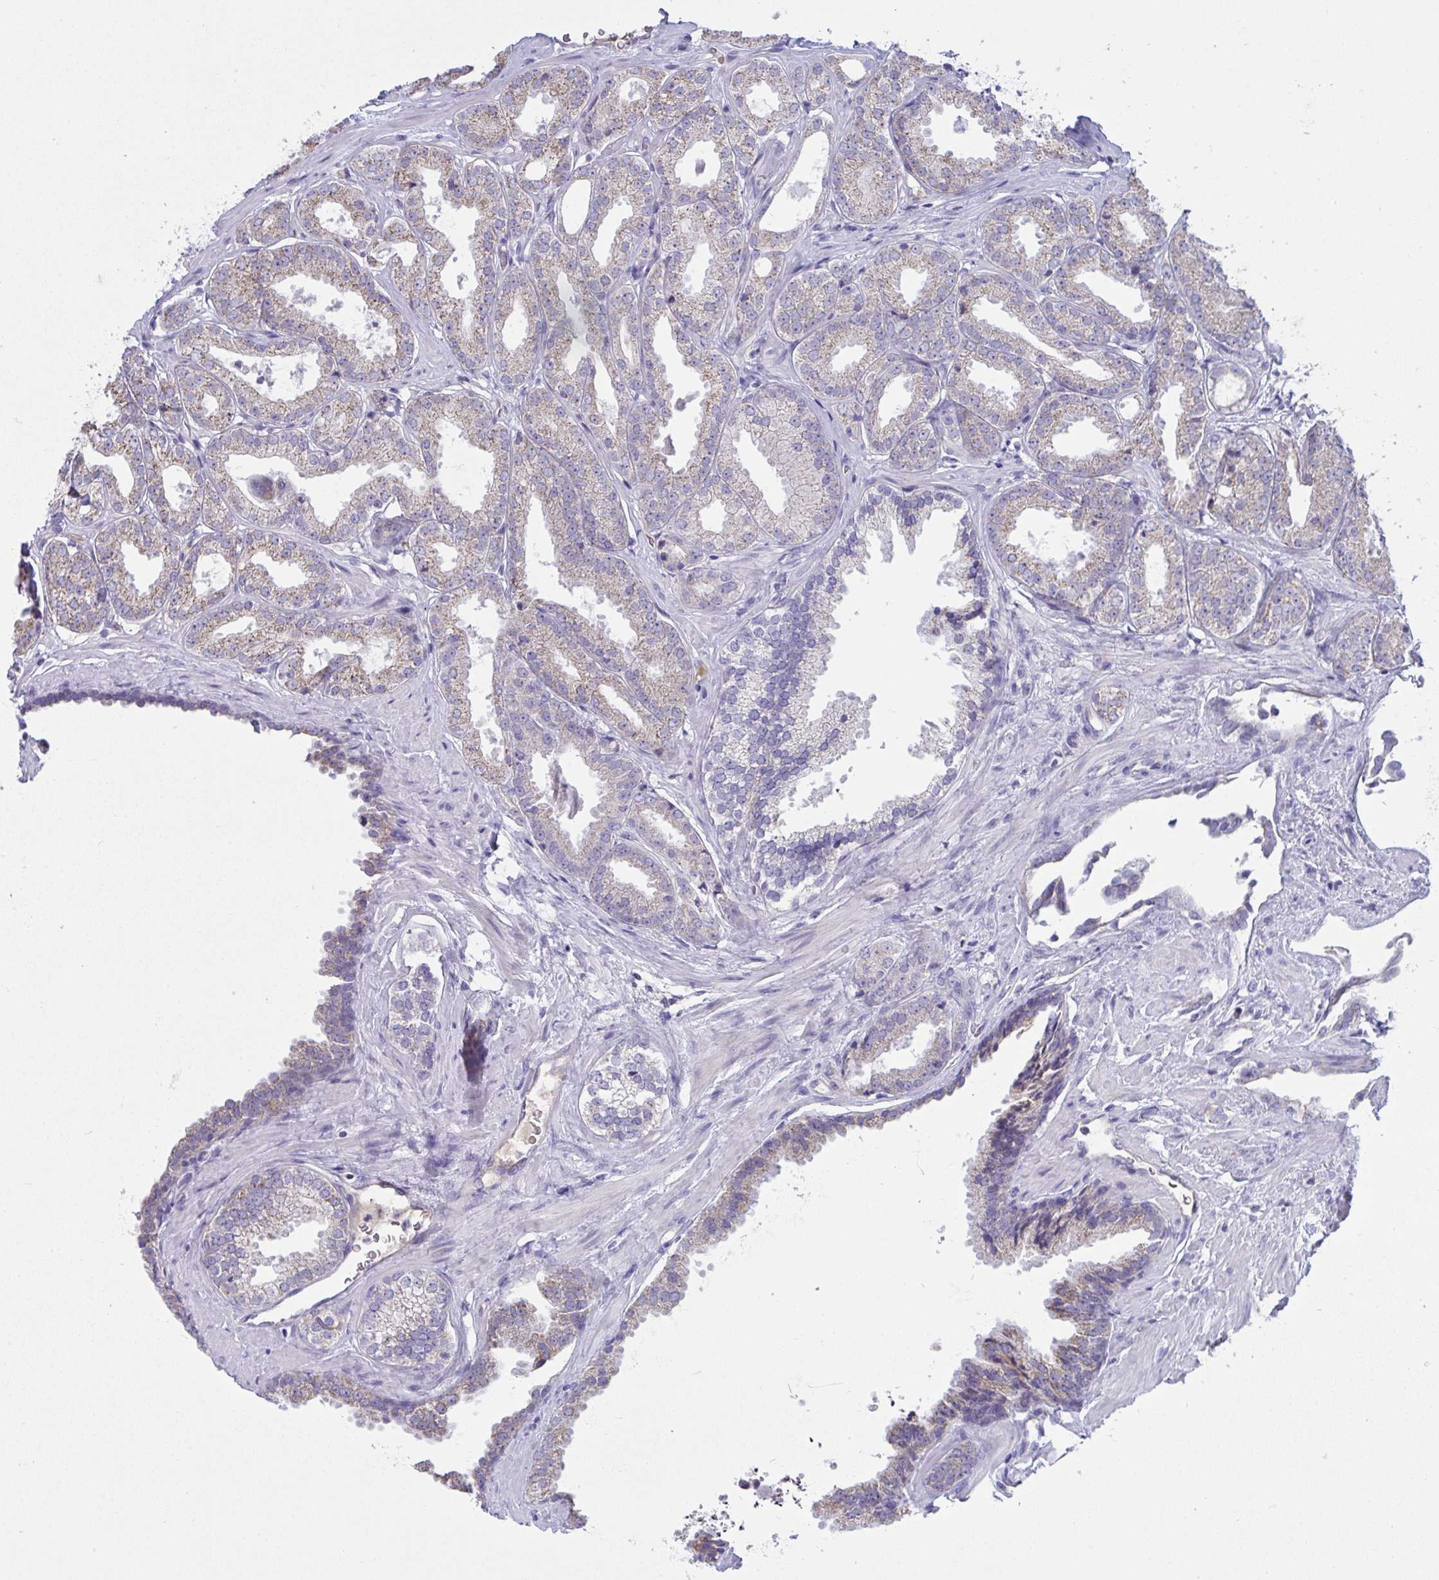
{"staining": {"intensity": "weak", "quantity": ">75%", "location": "cytoplasmic/membranous"}, "tissue": "prostate cancer", "cell_type": "Tumor cells", "image_type": "cancer", "snomed": [{"axis": "morphology", "description": "Adenocarcinoma, Low grade"}, {"axis": "topography", "description": "Prostate"}], "caption": "Weak cytoplasmic/membranous expression is appreciated in approximately >75% of tumor cells in prostate cancer (low-grade adenocarcinoma).", "gene": "PLA2G12B", "patient": {"sex": "male", "age": 67}}